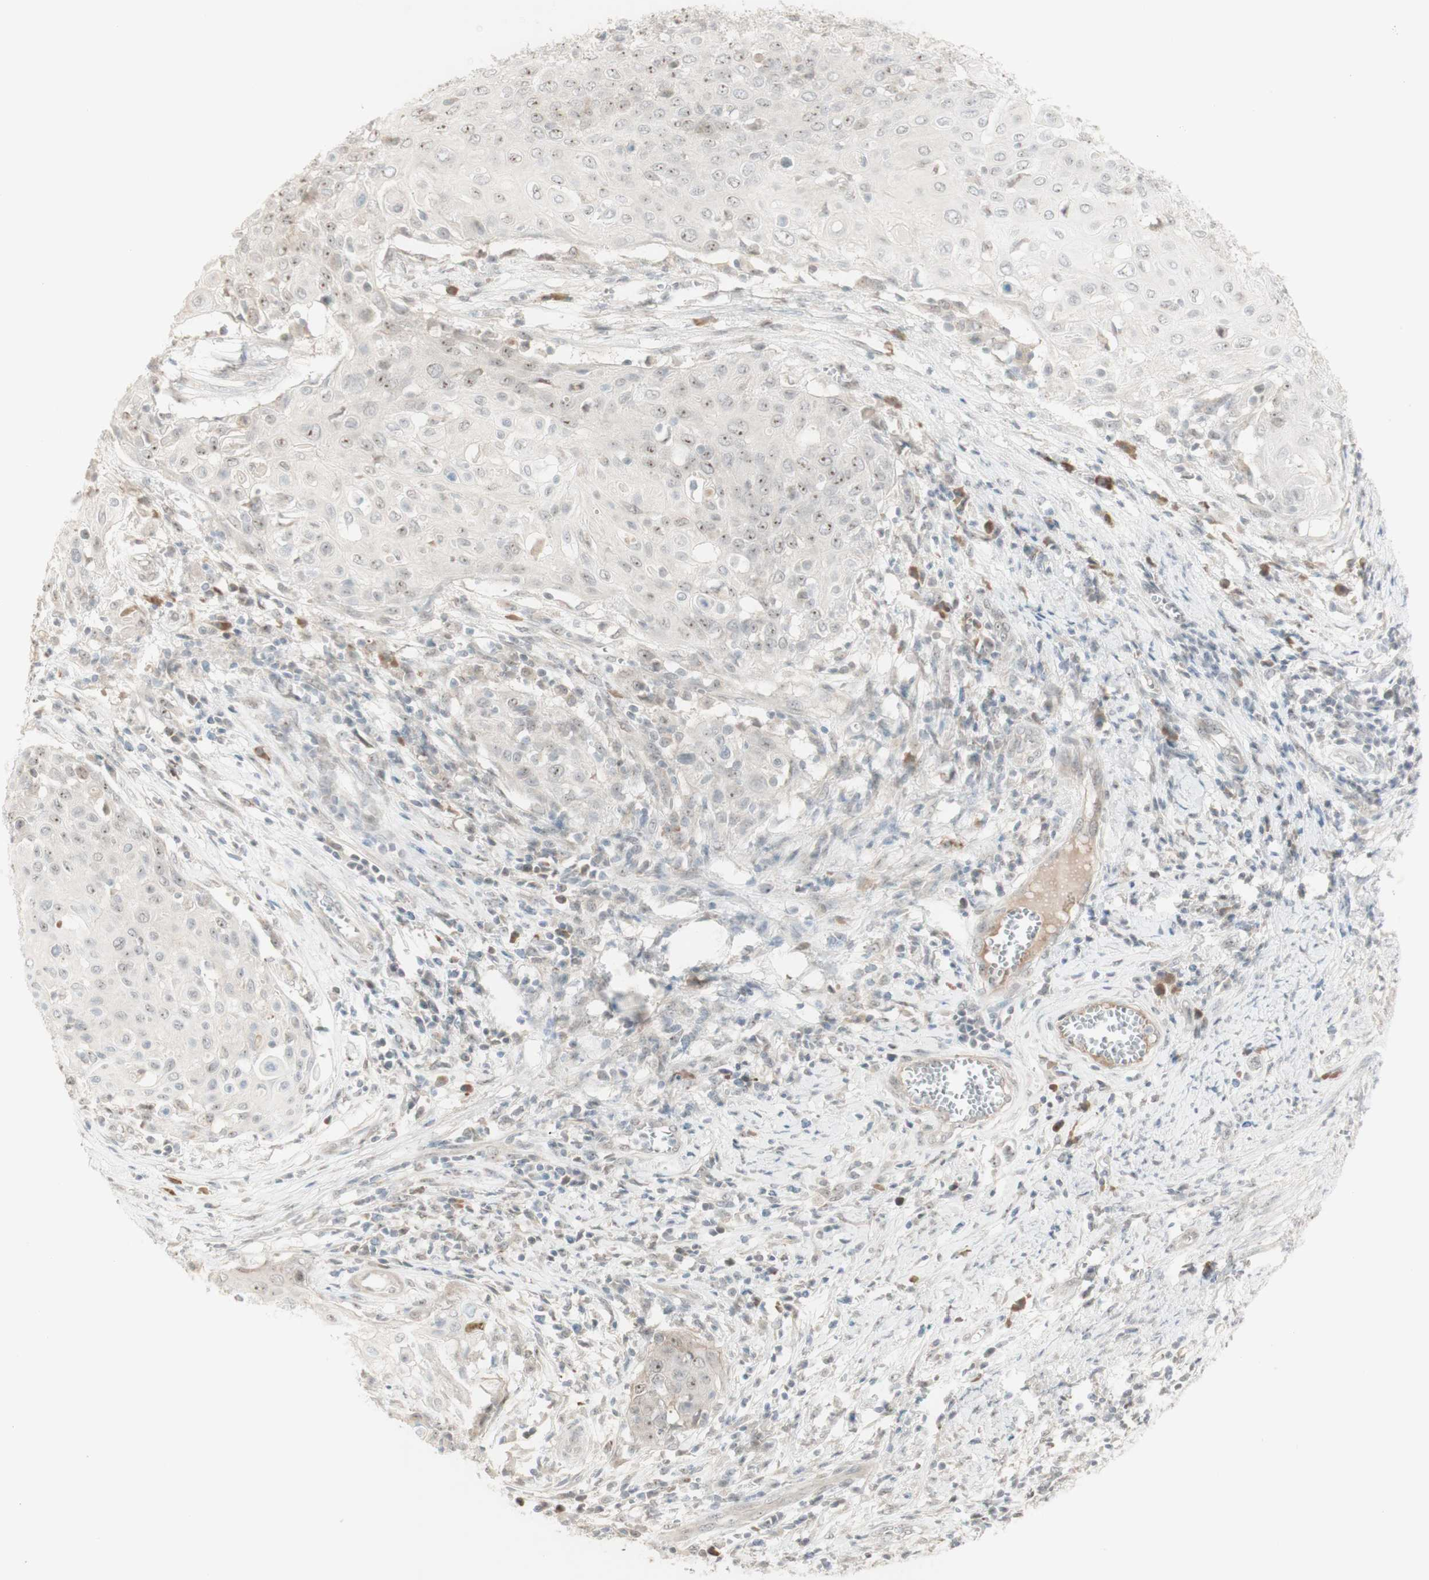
{"staining": {"intensity": "weak", "quantity": ">75%", "location": "nuclear"}, "tissue": "cervical cancer", "cell_type": "Tumor cells", "image_type": "cancer", "snomed": [{"axis": "morphology", "description": "Squamous cell carcinoma, NOS"}, {"axis": "topography", "description": "Cervix"}], "caption": "A brown stain highlights weak nuclear expression of a protein in human cervical cancer (squamous cell carcinoma) tumor cells. The staining is performed using DAB brown chromogen to label protein expression. The nuclei are counter-stained blue using hematoxylin.", "gene": "PLCD4", "patient": {"sex": "female", "age": 39}}